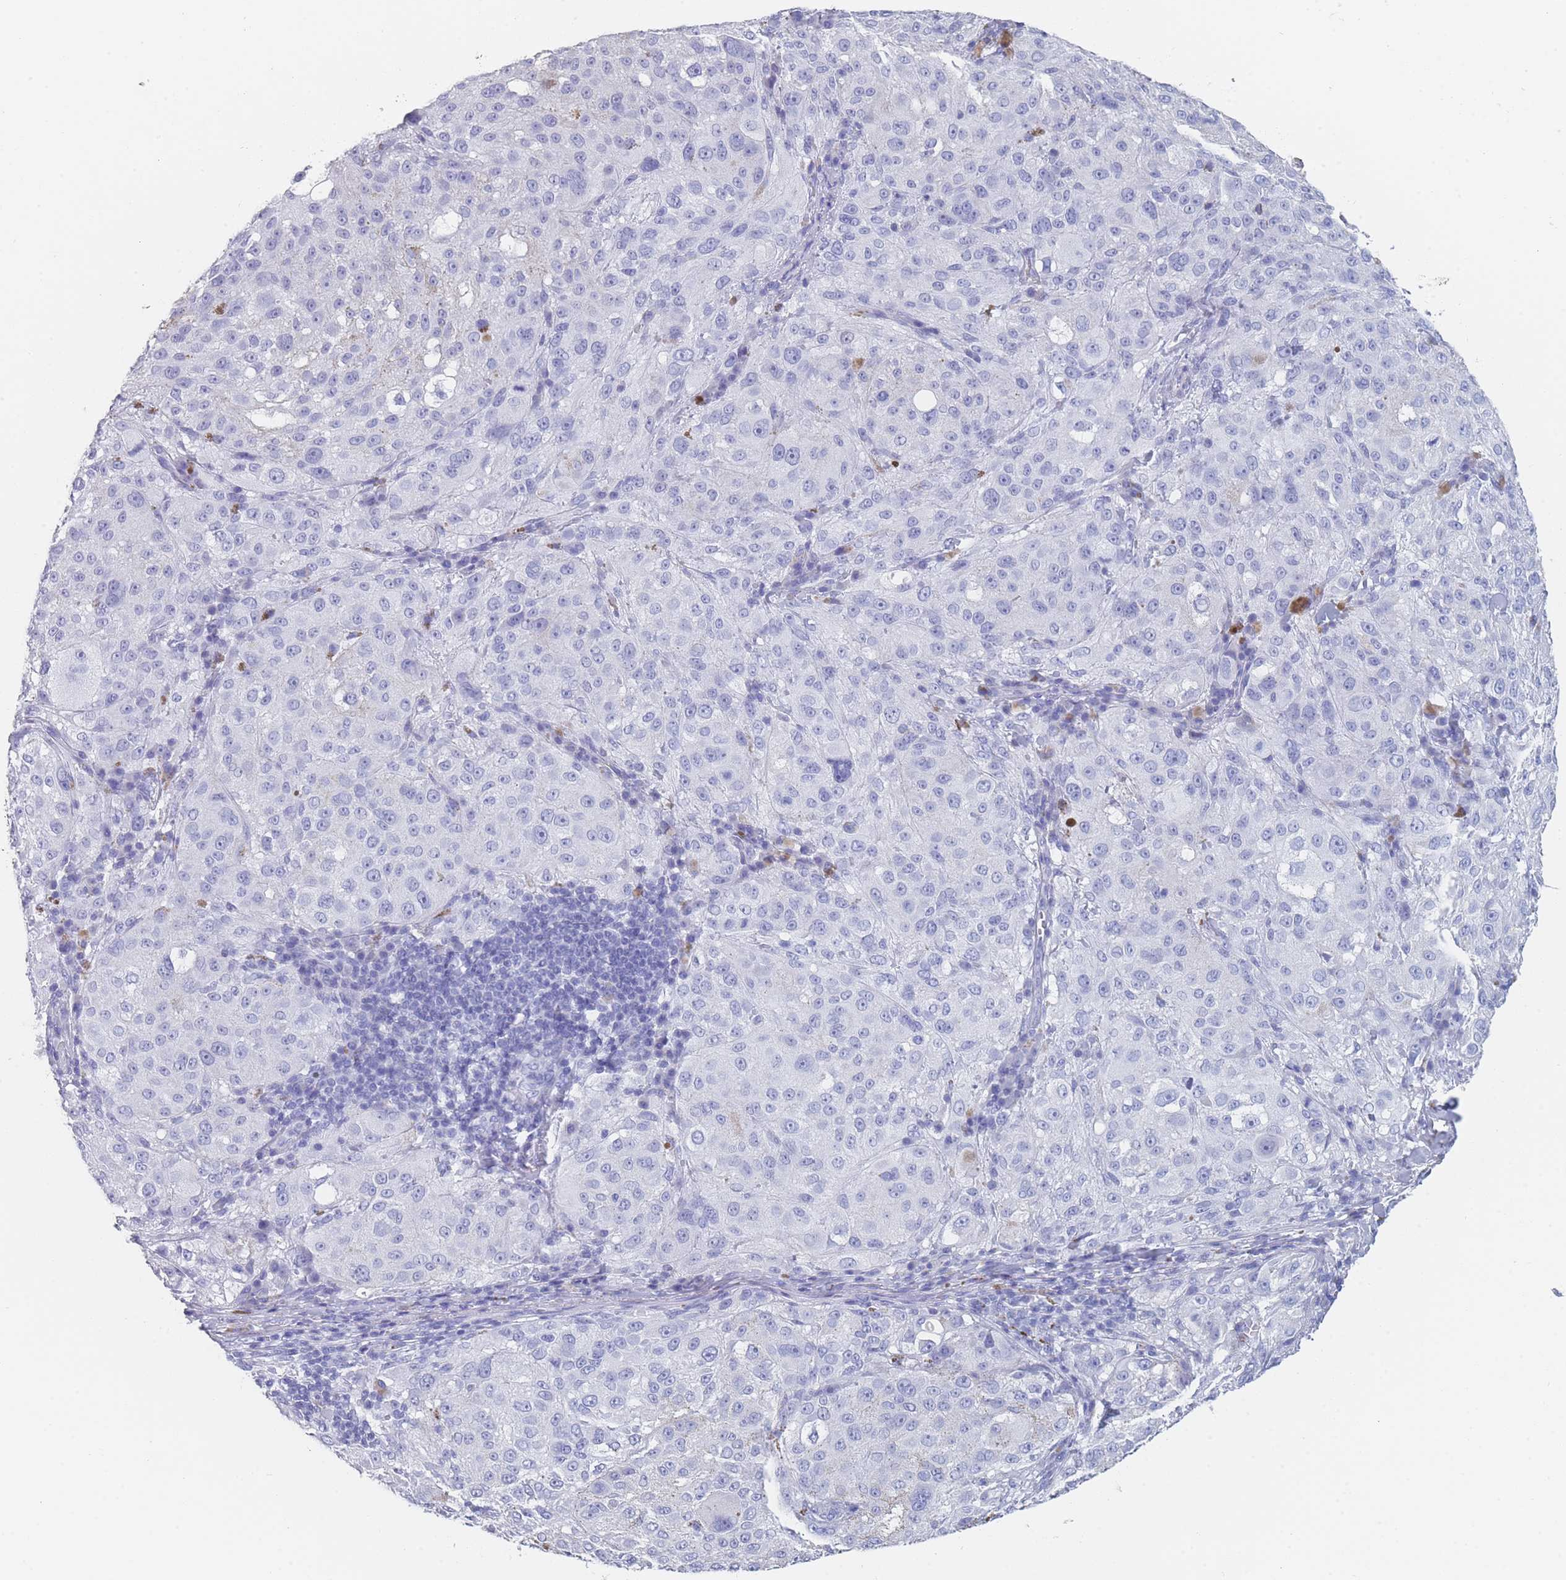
{"staining": {"intensity": "negative", "quantity": "none", "location": "none"}, "tissue": "melanoma", "cell_type": "Tumor cells", "image_type": "cancer", "snomed": [{"axis": "morphology", "description": "Necrosis, NOS"}, {"axis": "morphology", "description": "Malignant melanoma, NOS"}, {"axis": "topography", "description": "Skin"}], "caption": "High power microscopy photomicrograph of an immunohistochemistry histopathology image of melanoma, revealing no significant expression in tumor cells.", "gene": "OR5D16", "patient": {"sex": "female", "age": 87}}